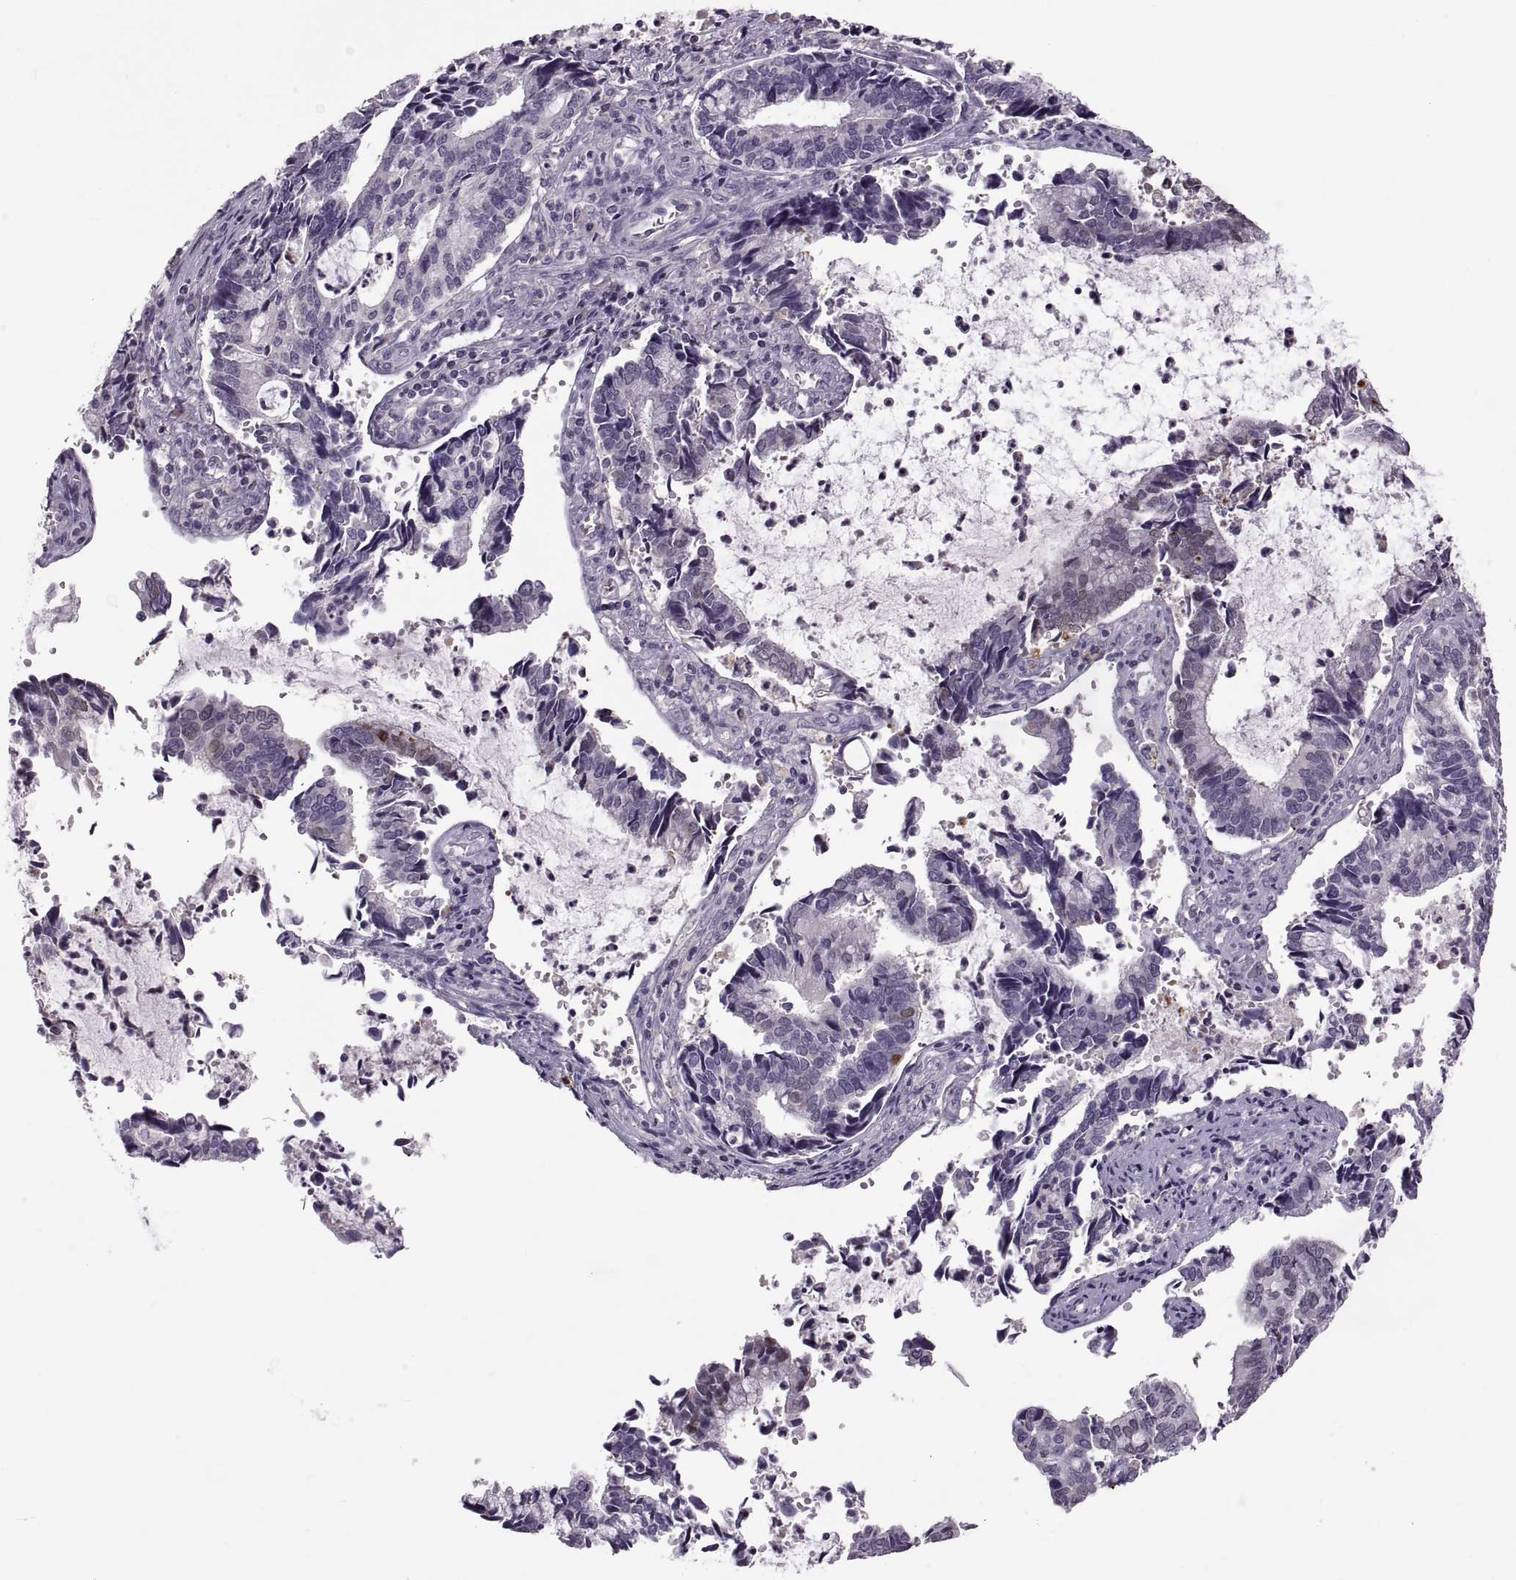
{"staining": {"intensity": "negative", "quantity": "none", "location": "none"}, "tissue": "cervical cancer", "cell_type": "Tumor cells", "image_type": "cancer", "snomed": [{"axis": "morphology", "description": "Adenocarcinoma, NOS"}, {"axis": "topography", "description": "Cervix"}], "caption": "Immunohistochemistry (IHC) image of cervical cancer stained for a protein (brown), which demonstrates no staining in tumor cells.", "gene": "WFDC8", "patient": {"sex": "female", "age": 42}}